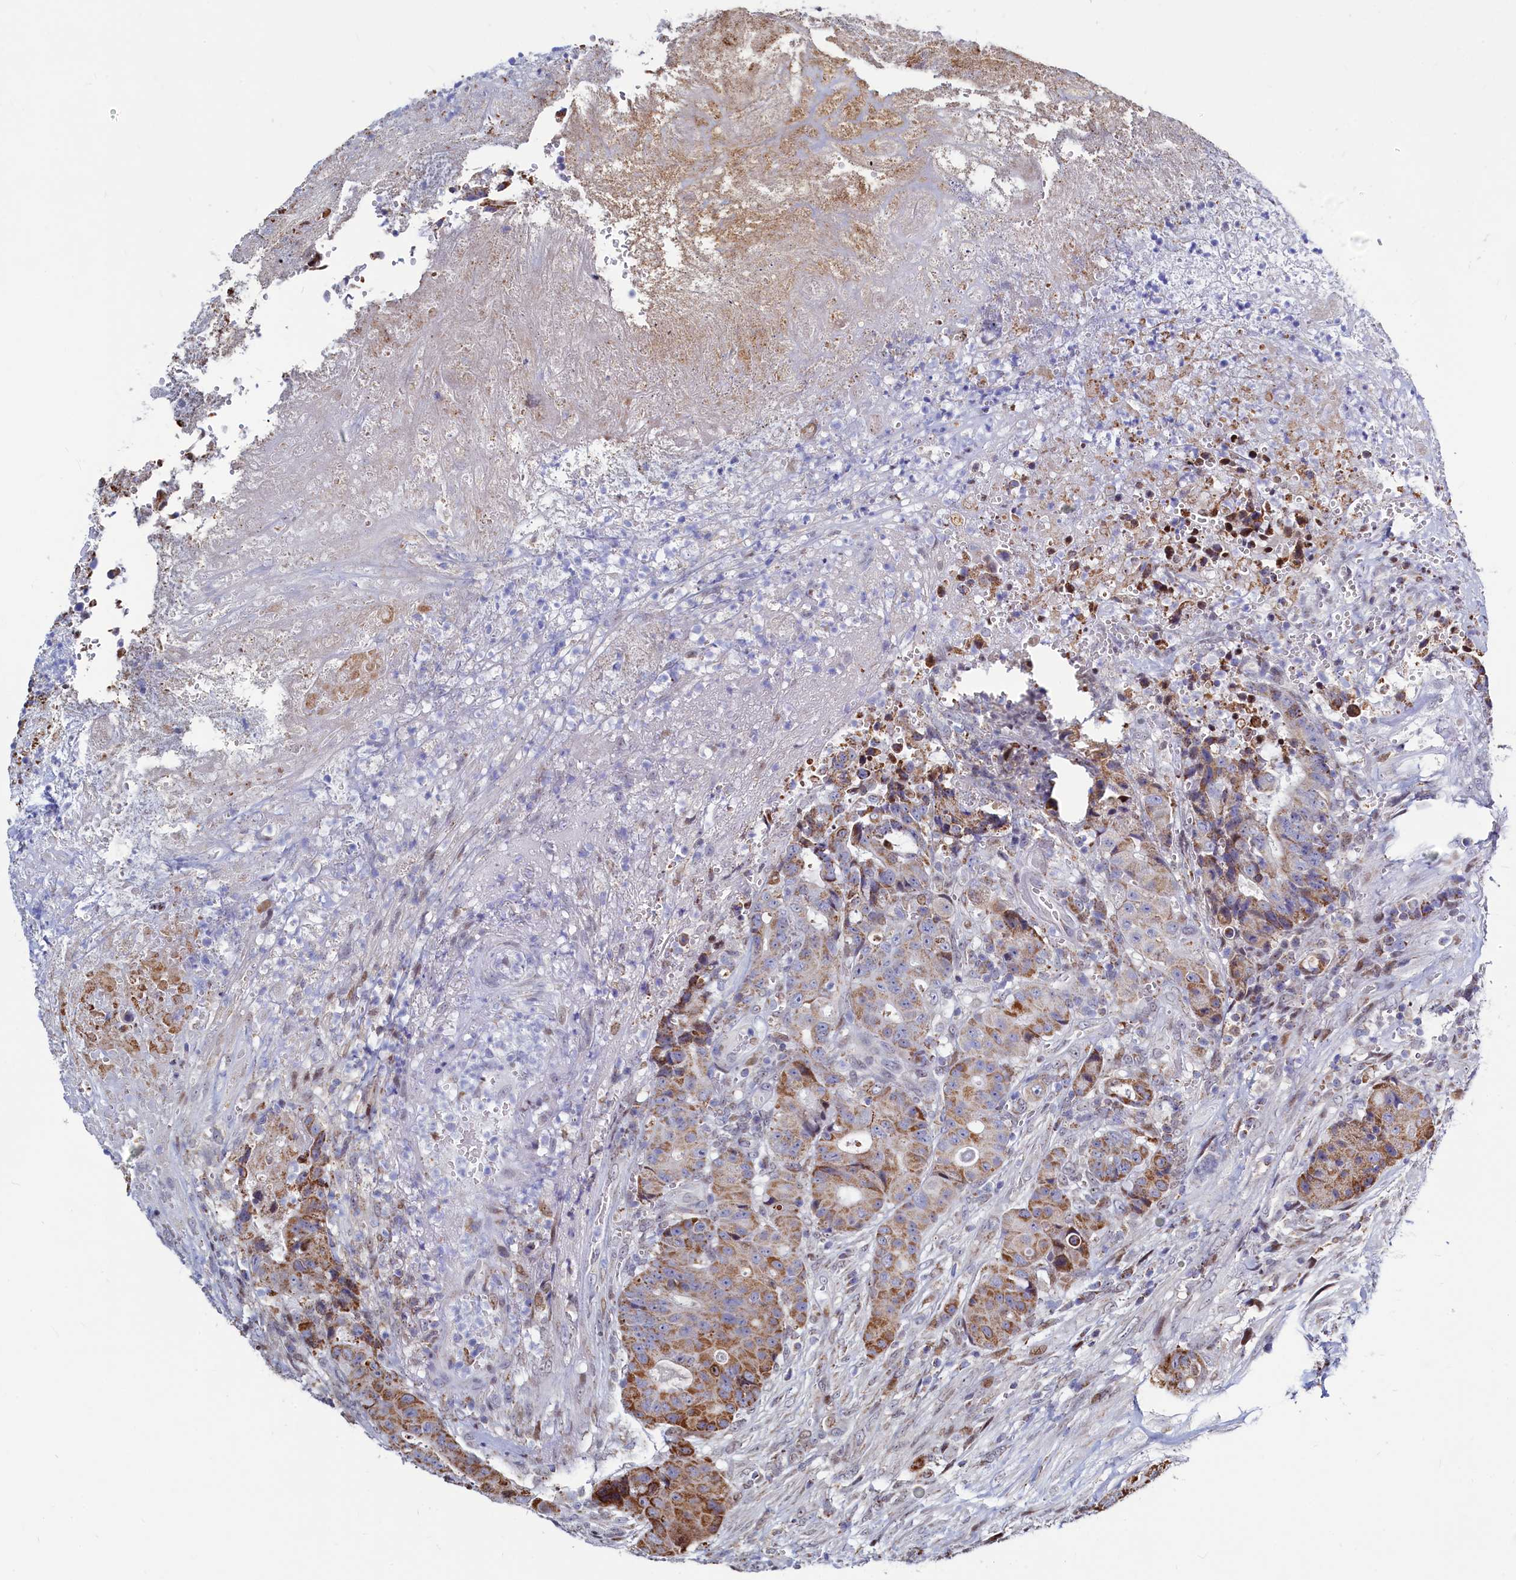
{"staining": {"intensity": "moderate", "quantity": ">75%", "location": "cytoplasmic/membranous"}, "tissue": "colorectal cancer", "cell_type": "Tumor cells", "image_type": "cancer", "snomed": [{"axis": "morphology", "description": "Adenocarcinoma, NOS"}, {"axis": "topography", "description": "Rectum"}], "caption": "Approximately >75% of tumor cells in human colorectal cancer (adenocarcinoma) reveal moderate cytoplasmic/membranous protein staining as visualized by brown immunohistochemical staining.", "gene": "HDGFL3", "patient": {"sex": "male", "age": 69}}